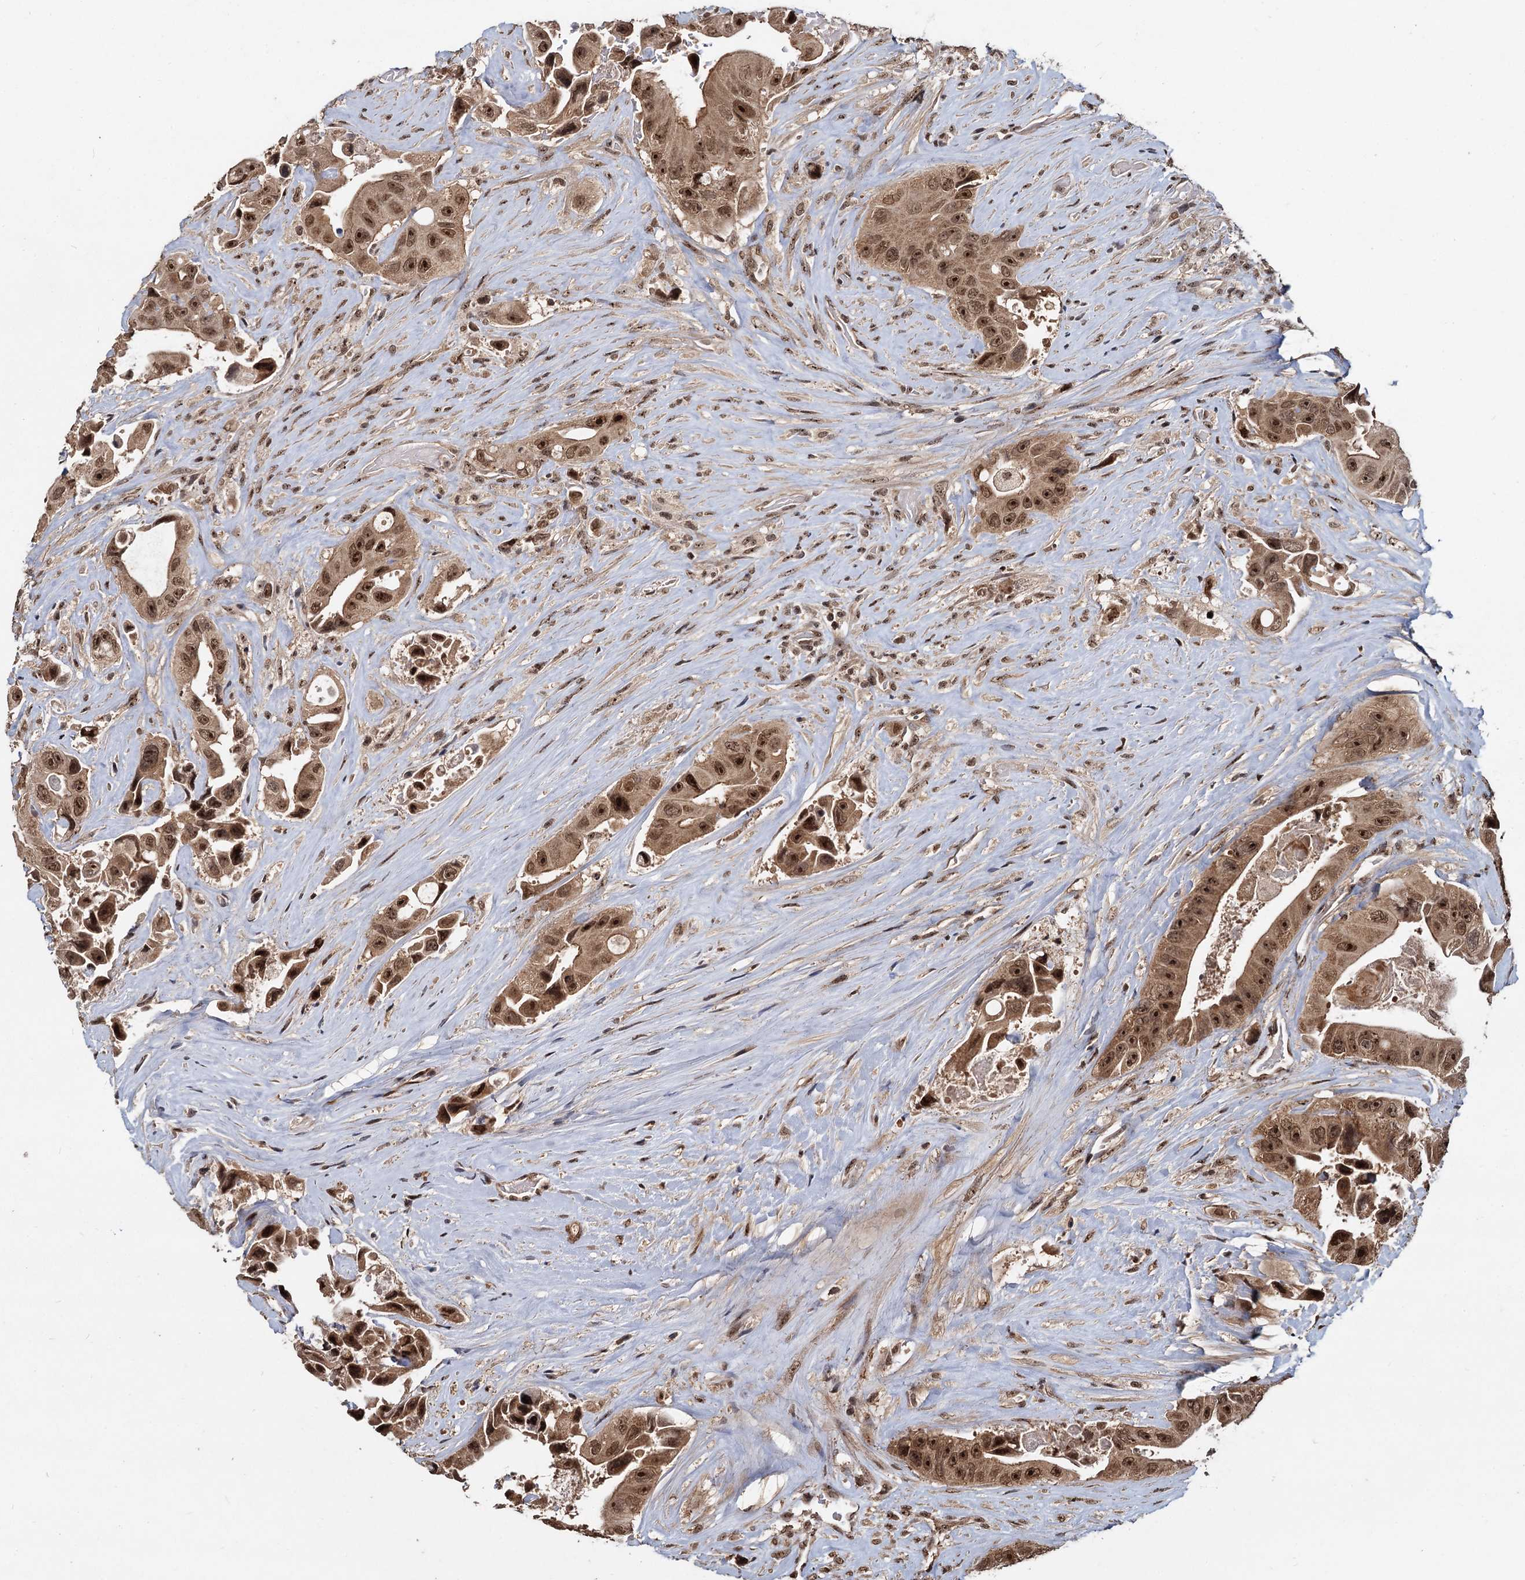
{"staining": {"intensity": "moderate", "quantity": ">75%", "location": "cytoplasmic/membranous,nuclear"}, "tissue": "colorectal cancer", "cell_type": "Tumor cells", "image_type": "cancer", "snomed": [{"axis": "morphology", "description": "Adenocarcinoma, NOS"}, {"axis": "topography", "description": "Colon"}], "caption": "There is medium levels of moderate cytoplasmic/membranous and nuclear positivity in tumor cells of colorectal cancer, as demonstrated by immunohistochemical staining (brown color).", "gene": "FAM216B", "patient": {"sex": "female", "age": 46}}